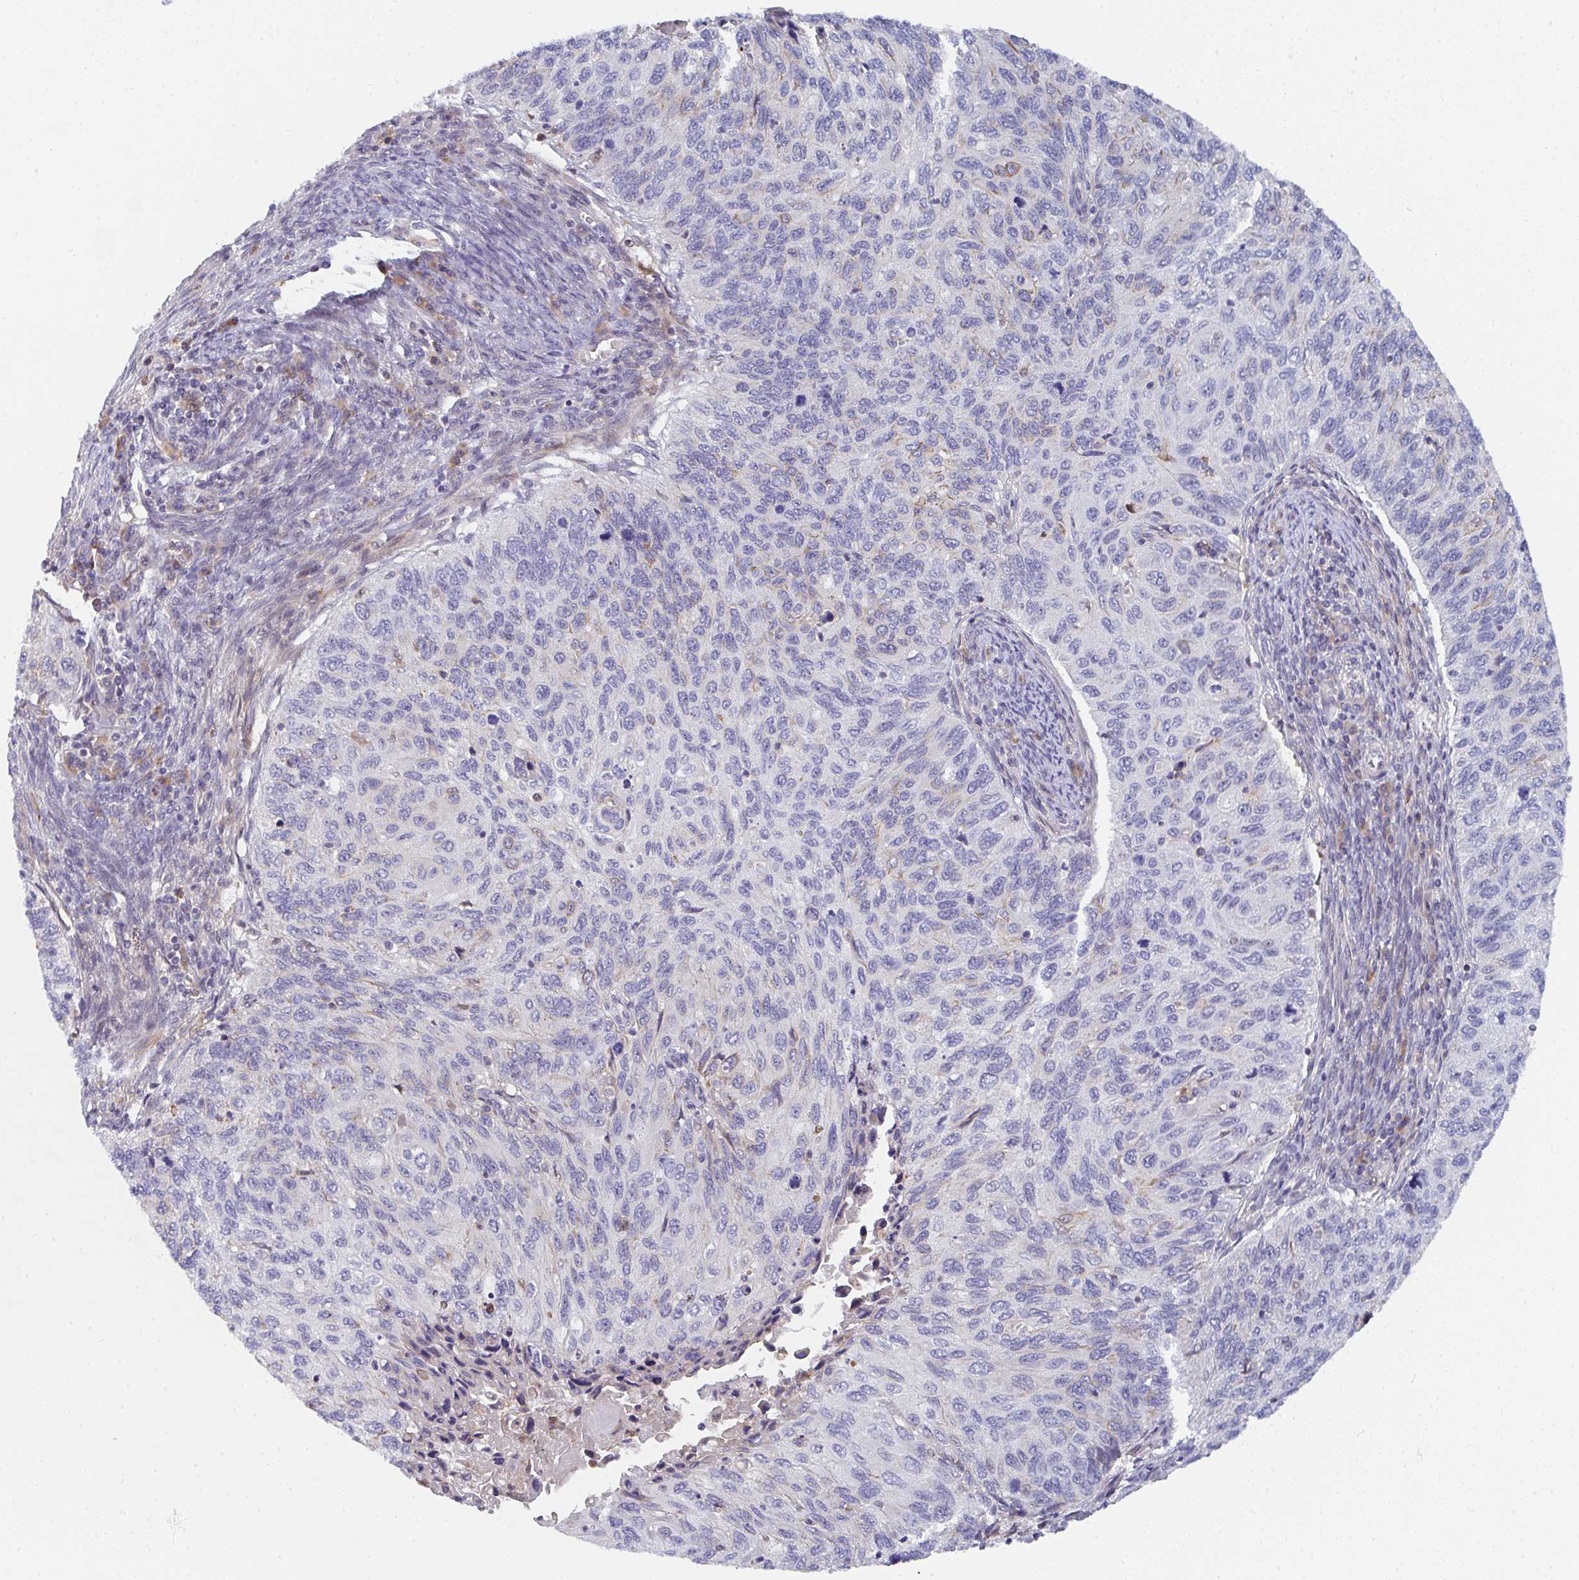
{"staining": {"intensity": "weak", "quantity": "<25%", "location": "cytoplasmic/membranous"}, "tissue": "cervical cancer", "cell_type": "Tumor cells", "image_type": "cancer", "snomed": [{"axis": "morphology", "description": "Squamous cell carcinoma, NOS"}, {"axis": "topography", "description": "Cervix"}], "caption": "The IHC image has no significant positivity in tumor cells of cervical cancer tissue.", "gene": "KLHL33", "patient": {"sex": "female", "age": 70}}